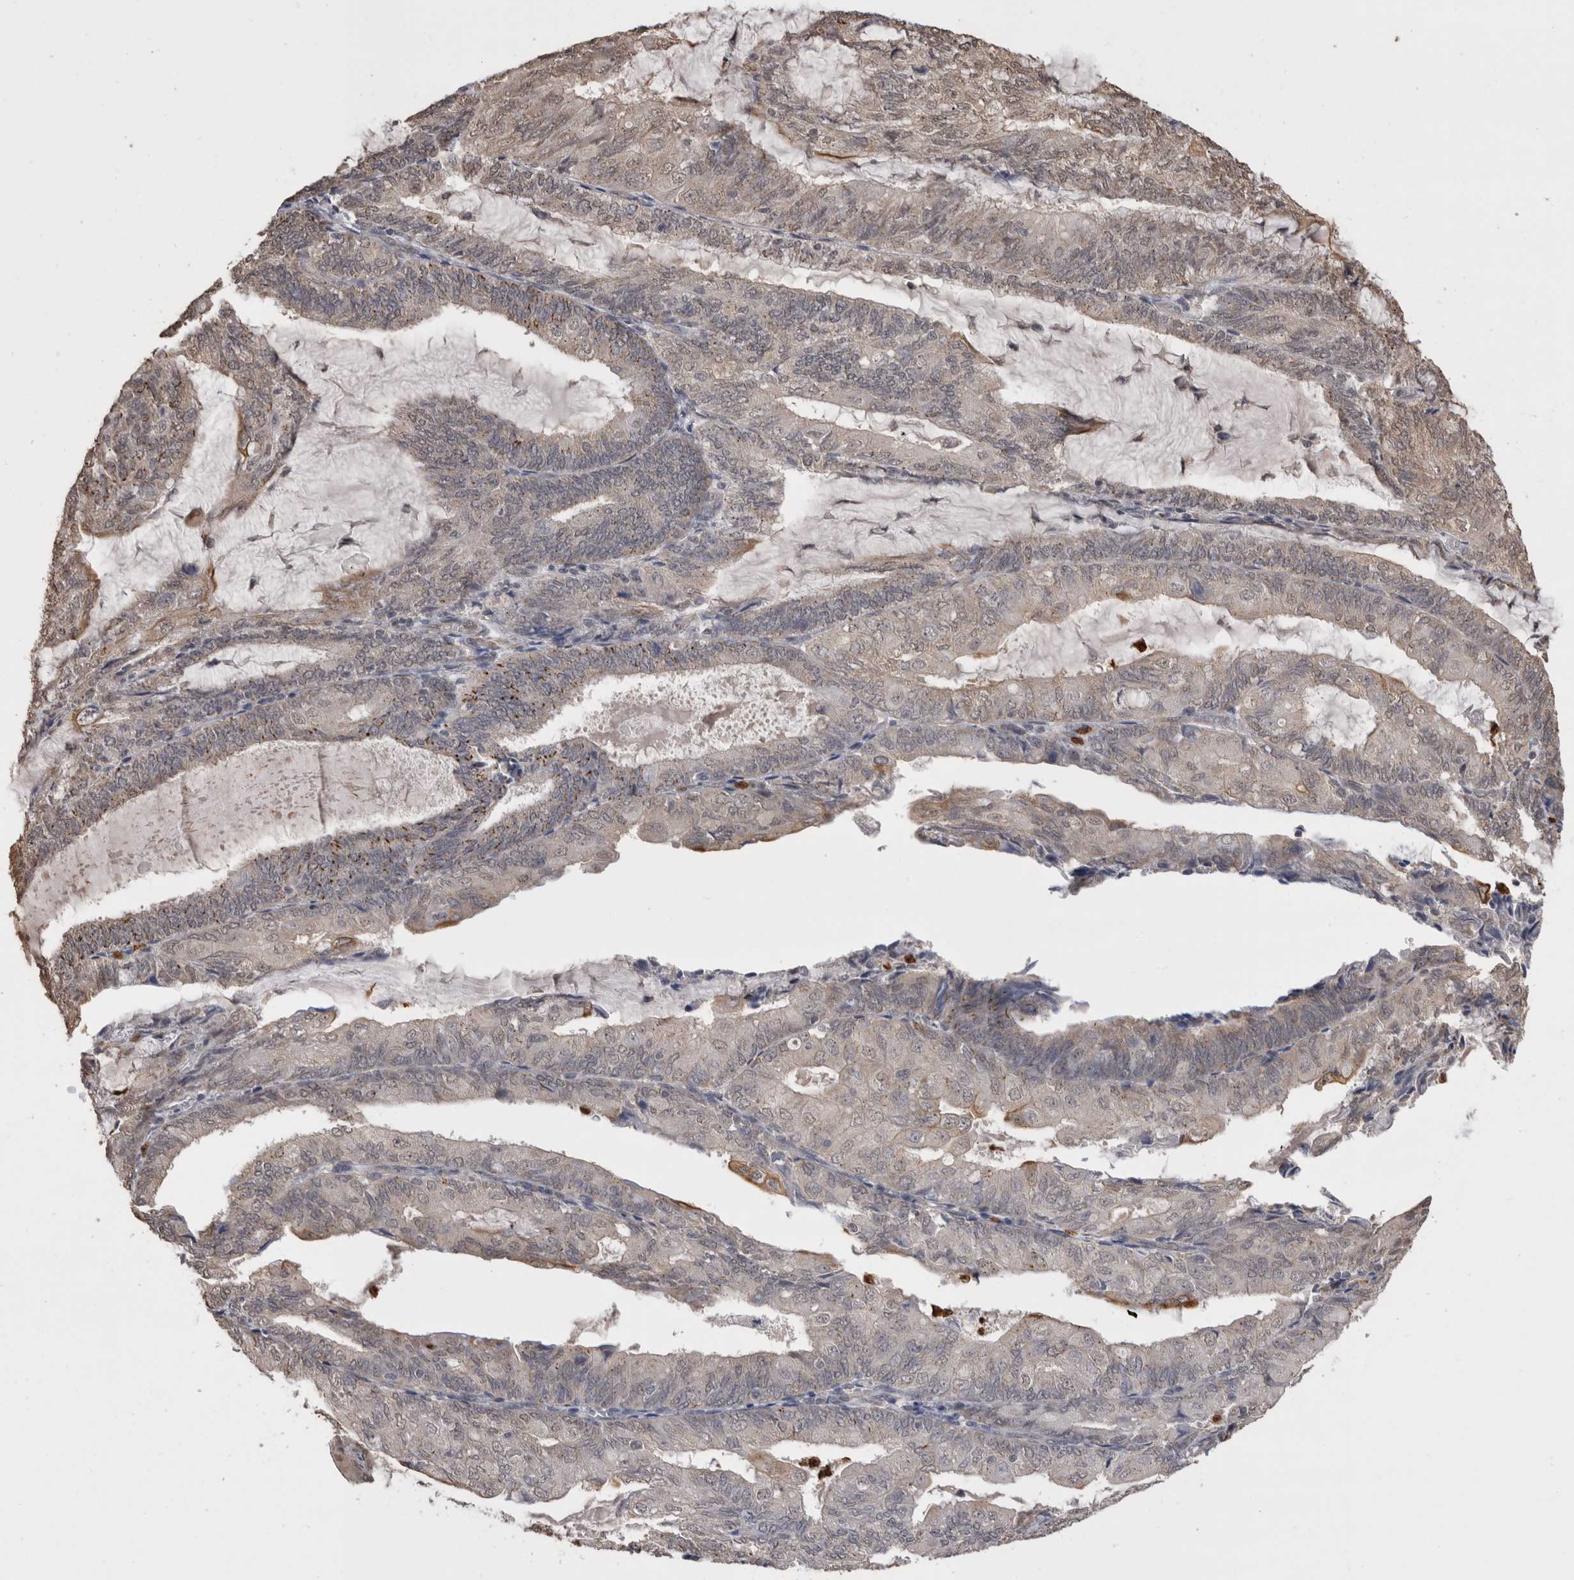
{"staining": {"intensity": "moderate", "quantity": "<25%", "location": "cytoplasmic/membranous"}, "tissue": "endometrial cancer", "cell_type": "Tumor cells", "image_type": "cancer", "snomed": [{"axis": "morphology", "description": "Adenocarcinoma, NOS"}, {"axis": "topography", "description": "Endometrium"}], "caption": "Adenocarcinoma (endometrial) tissue exhibits moderate cytoplasmic/membranous staining in about <25% of tumor cells, visualized by immunohistochemistry.", "gene": "PAK4", "patient": {"sex": "female", "age": 81}}